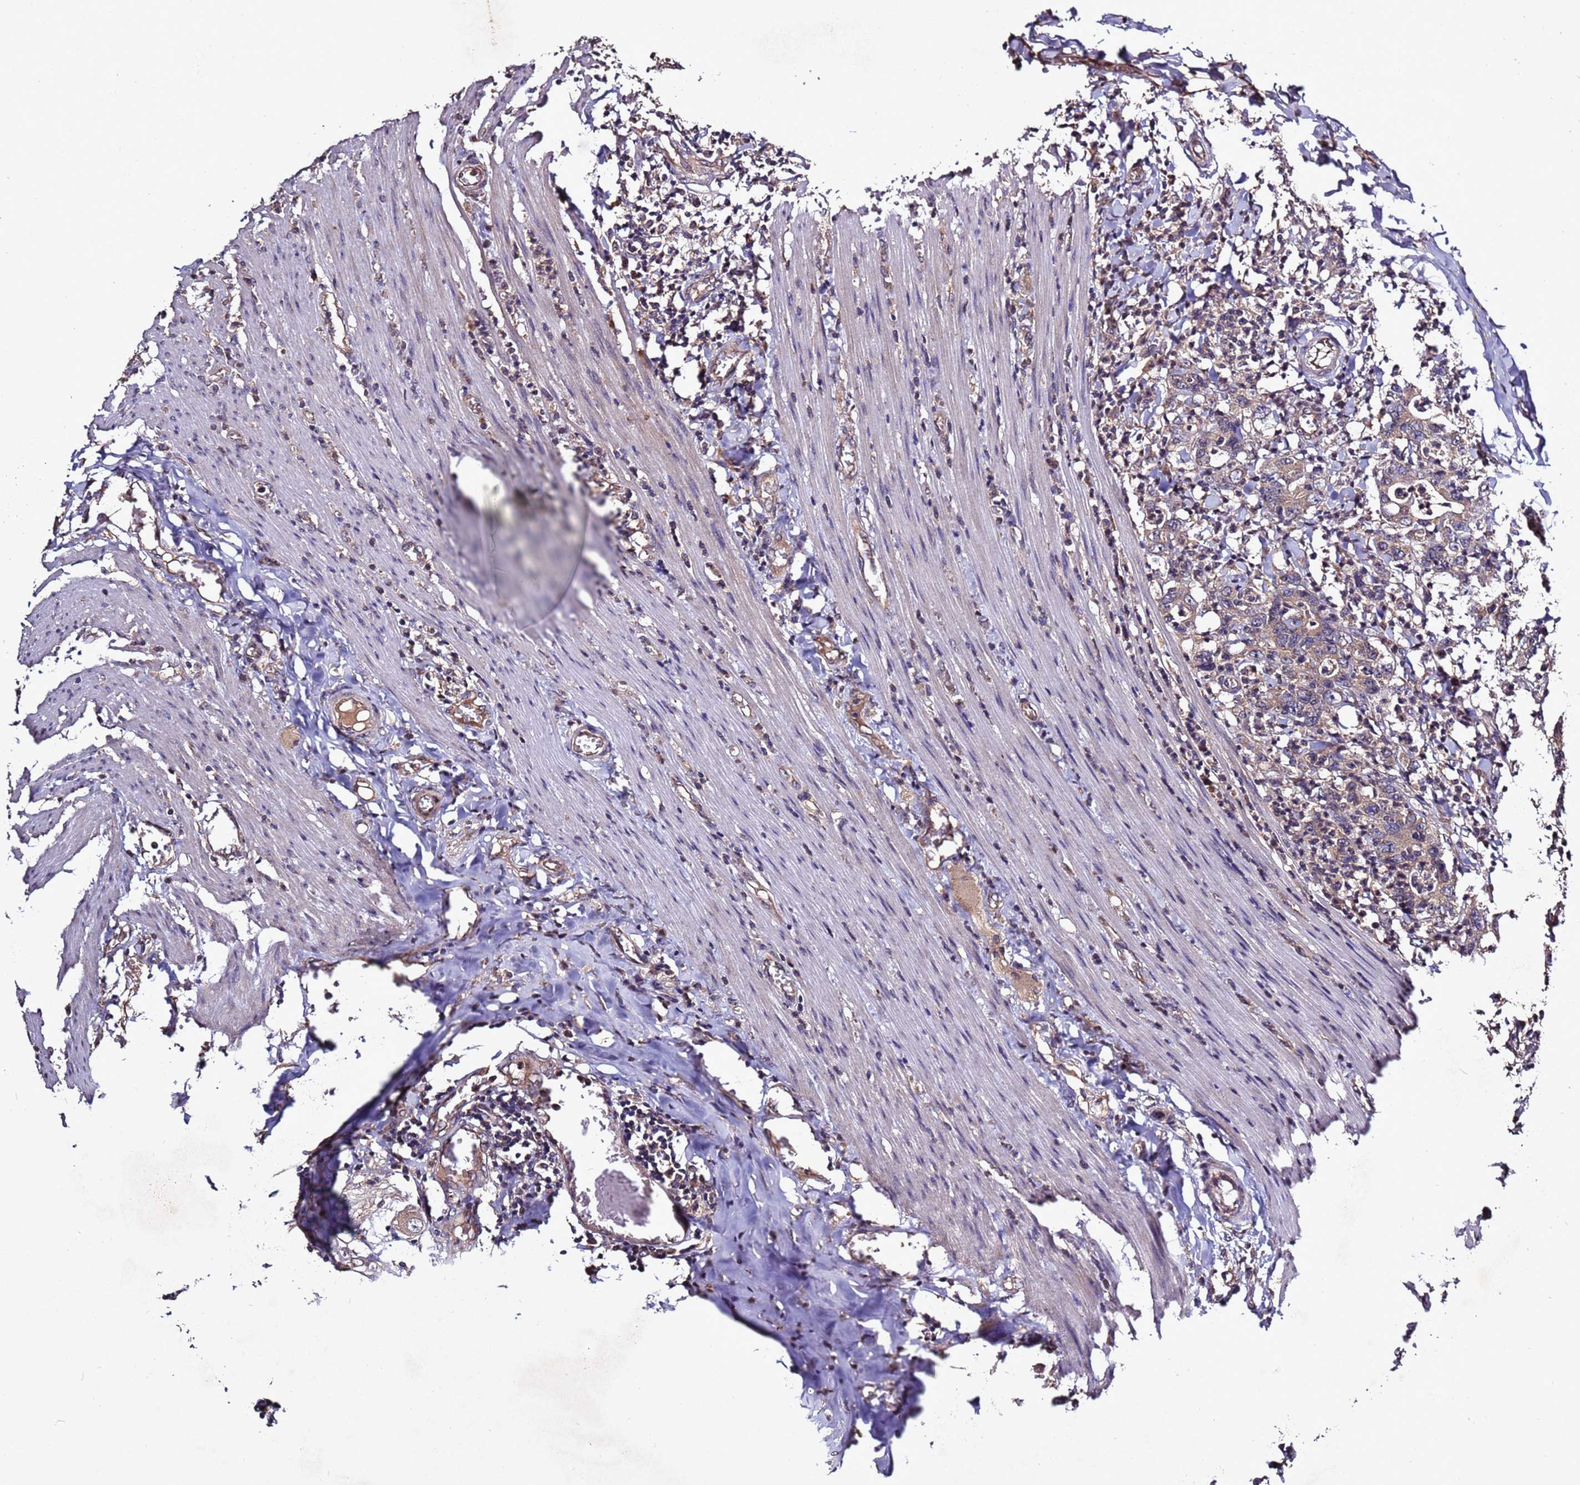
{"staining": {"intensity": "moderate", "quantity": "25%-75%", "location": "cytoplasmic/membranous"}, "tissue": "colorectal cancer", "cell_type": "Tumor cells", "image_type": "cancer", "snomed": [{"axis": "morphology", "description": "Adenocarcinoma, NOS"}, {"axis": "topography", "description": "Colon"}], "caption": "Moderate cytoplasmic/membranous expression is seen in approximately 25%-75% of tumor cells in colorectal cancer (adenocarcinoma). (DAB IHC, brown staining for protein, blue staining for nuclei).", "gene": "RPS15A", "patient": {"sex": "female", "age": 75}}